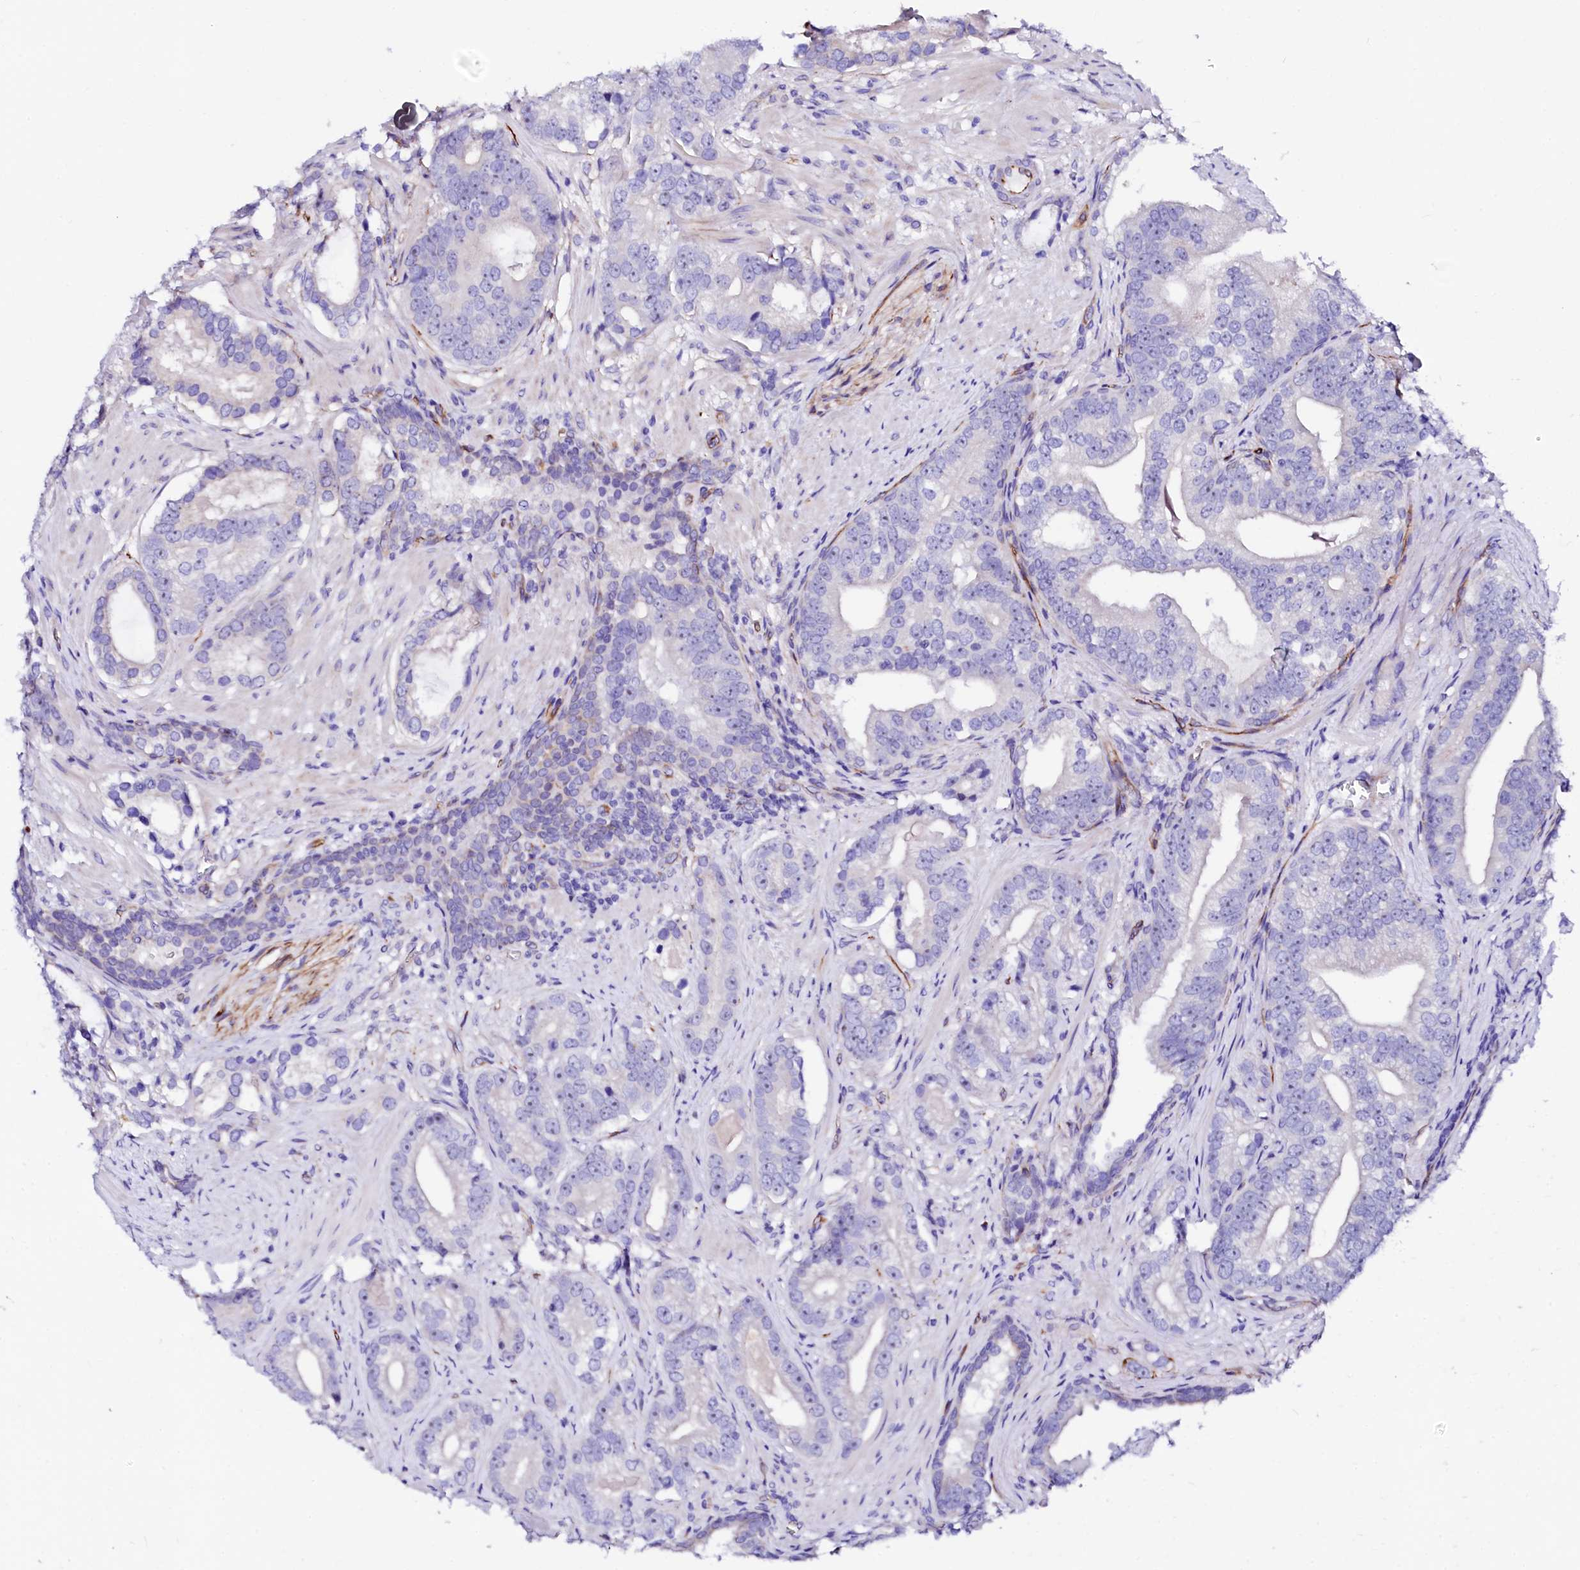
{"staining": {"intensity": "negative", "quantity": "none", "location": "none"}, "tissue": "prostate cancer", "cell_type": "Tumor cells", "image_type": "cancer", "snomed": [{"axis": "morphology", "description": "Adenocarcinoma, High grade"}, {"axis": "topography", "description": "Prostate"}], "caption": "This is an immunohistochemistry image of human adenocarcinoma (high-grade) (prostate). There is no expression in tumor cells.", "gene": "SFR1", "patient": {"sex": "male", "age": 75}}